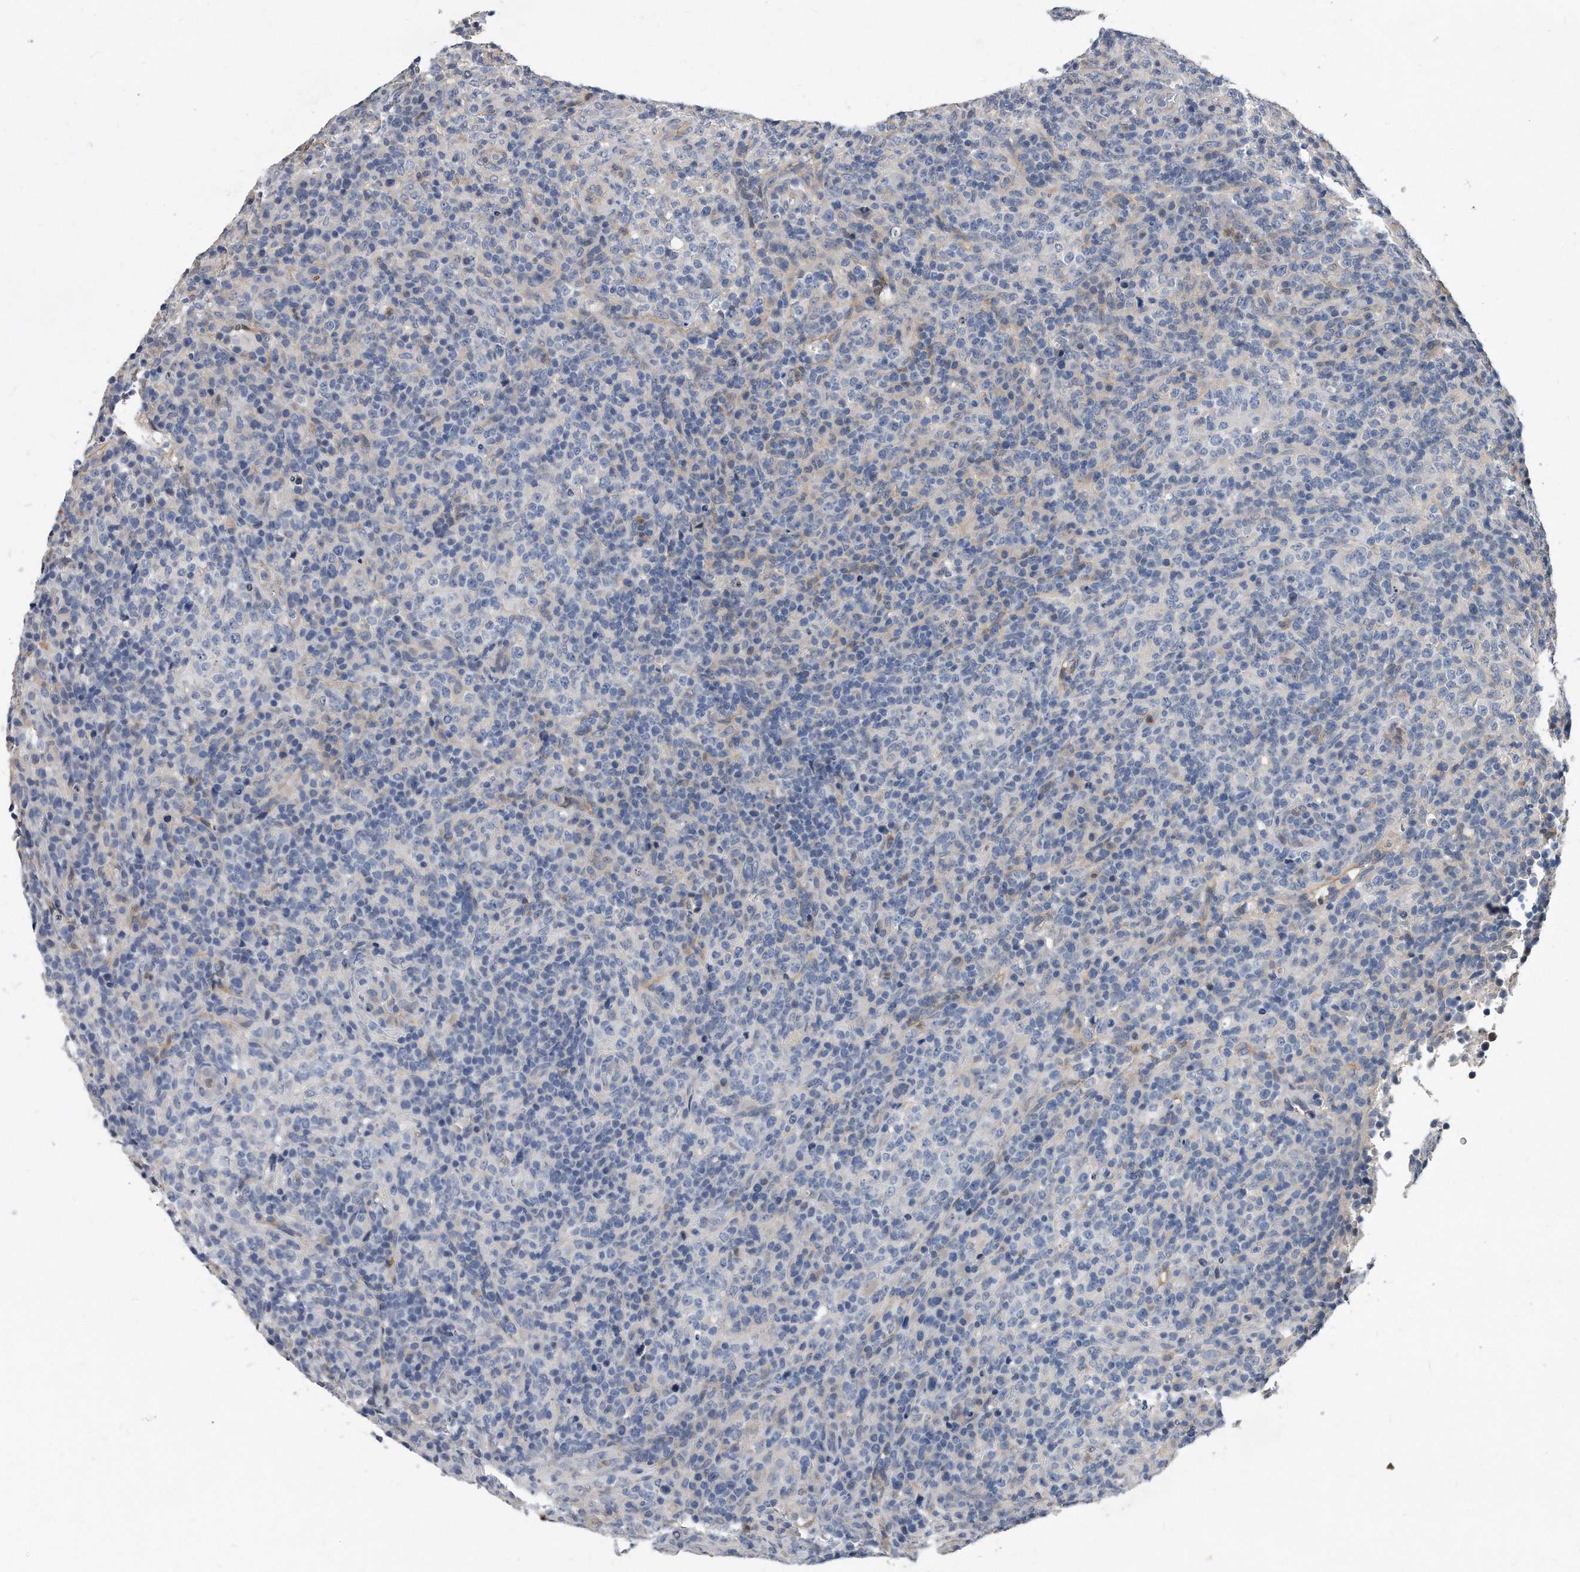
{"staining": {"intensity": "negative", "quantity": "none", "location": "none"}, "tissue": "lymphoma", "cell_type": "Tumor cells", "image_type": "cancer", "snomed": [{"axis": "morphology", "description": "Malignant lymphoma, non-Hodgkin's type, High grade"}, {"axis": "topography", "description": "Lymph node"}], "caption": "Immunohistochemical staining of malignant lymphoma, non-Hodgkin's type (high-grade) demonstrates no significant positivity in tumor cells.", "gene": "HOMER3", "patient": {"sex": "female", "age": 76}}